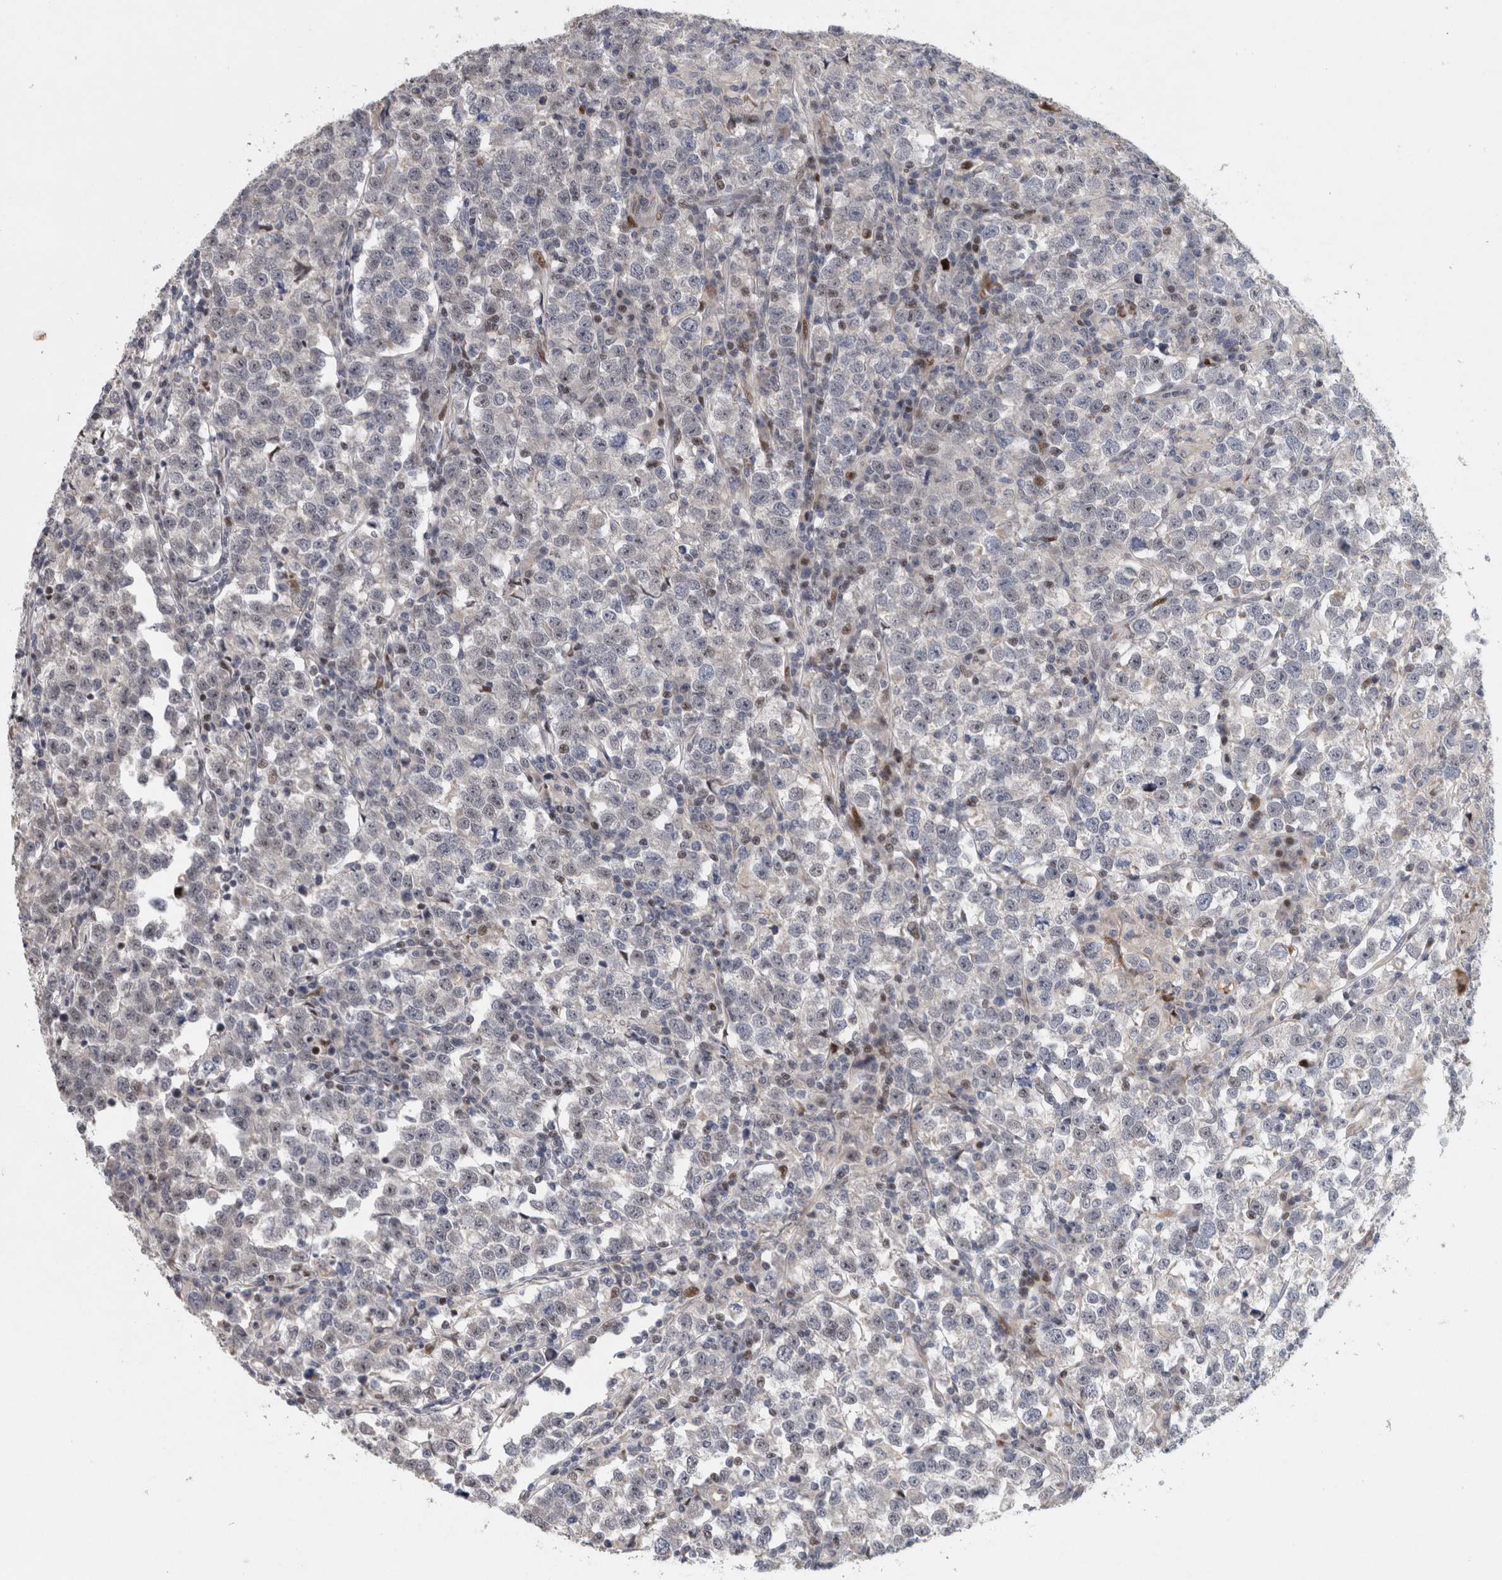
{"staining": {"intensity": "negative", "quantity": "none", "location": "none"}, "tissue": "testis cancer", "cell_type": "Tumor cells", "image_type": "cancer", "snomed": [{"axis": "morphology", "description": "Normal tissue, NOS"}, {"axis": "morphology", "description": "Seminoma, NOS"}, {"axis": "topography", "description": "Testis"}], "caption": "Testis cancer stained for a protein using immunohistochemistry (IHC) exhibits no staining tumor cells.", "gene": "RBM48", "patient": {"sex": "male", "age": 43}}